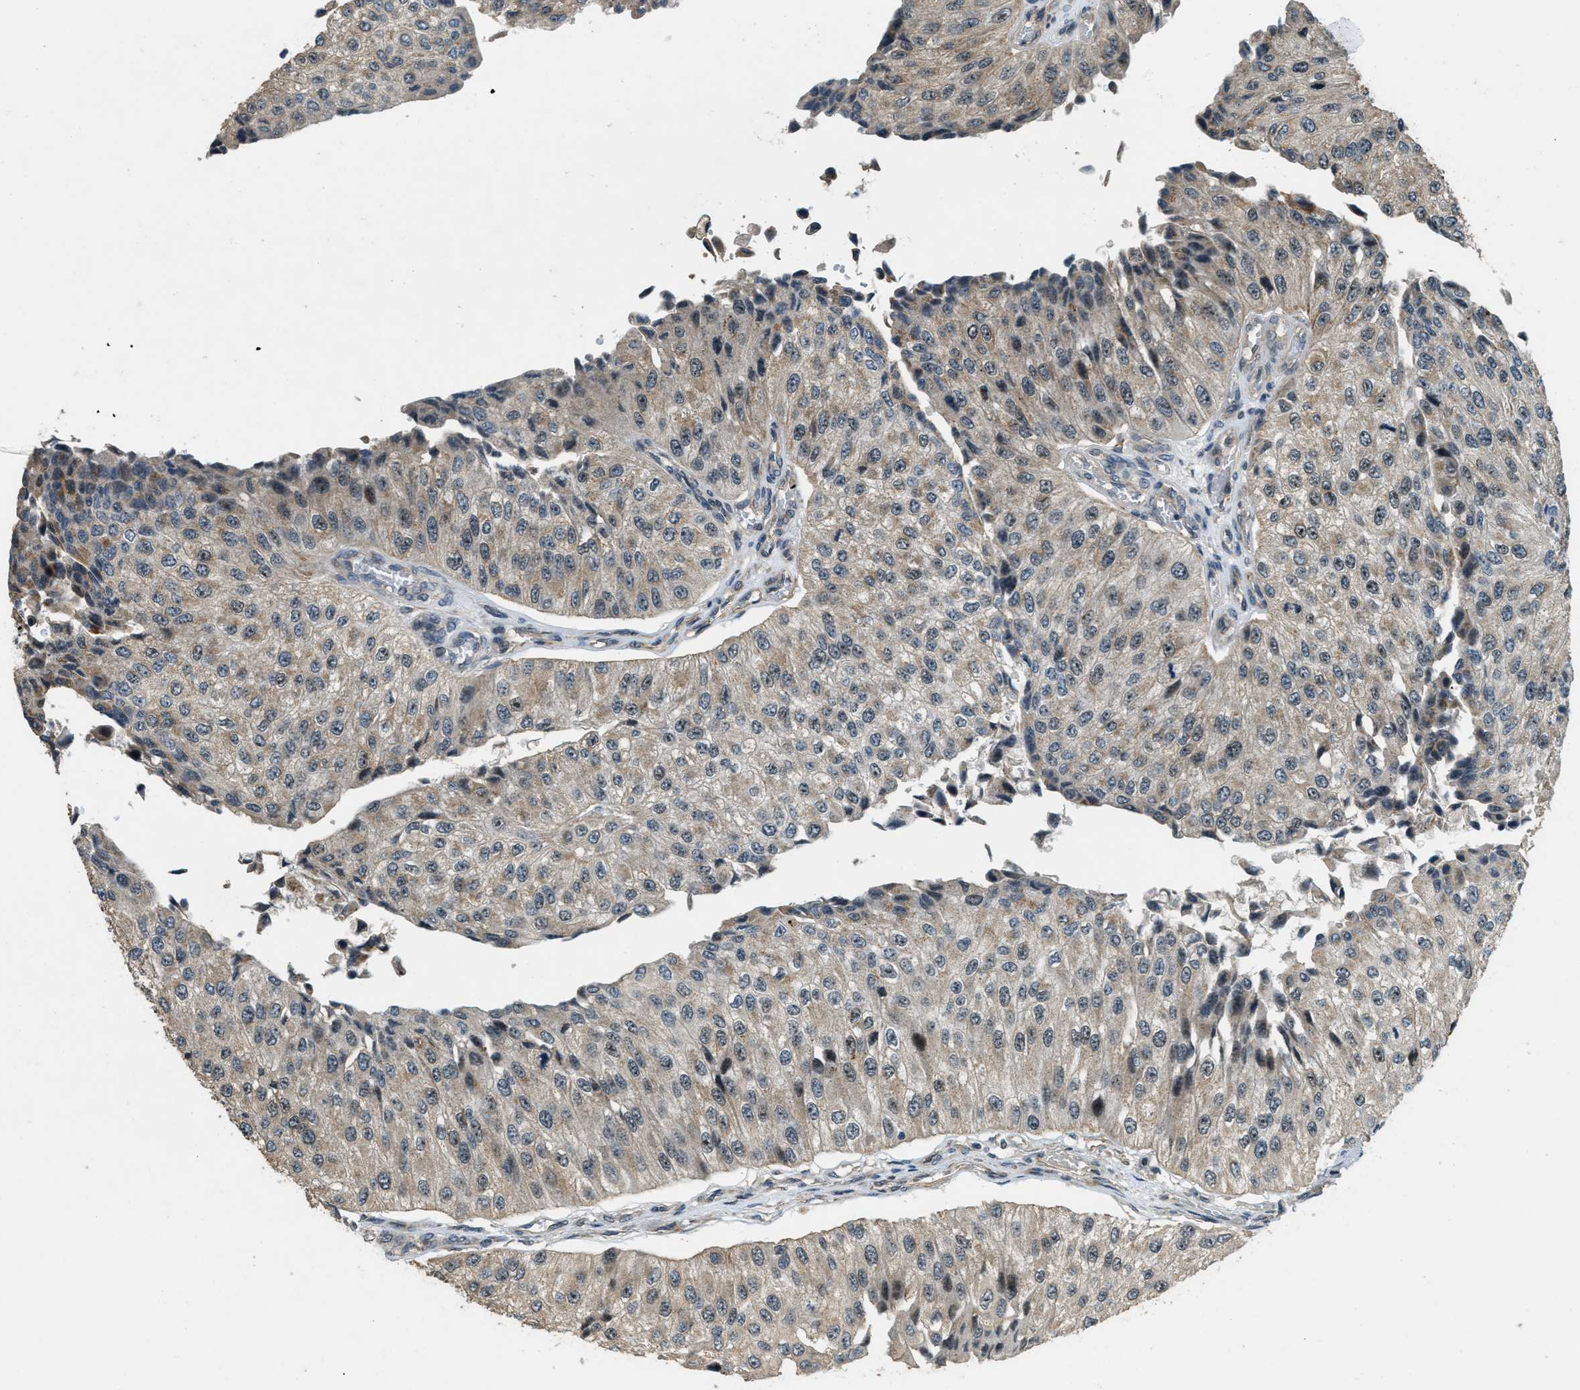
{"staining": {"intensity": "weak", "quantity": ">75%", "location": "cytoplasmic/membranous"}, "tissue": "urothelial cancer", "cell_type": "Tumor cells", "image_type": "cancer", "snomed": [{"axis": "morphology", "description": "Urothelial carcinoma, High grade"}, {"axis": "topography", "description": "Kidney"}, {"axis": "topography", "description": "Urinary bladder"}], "caption": "This photomicrograph demonstrates immunohistochemistry staining of urothelial cancer, with low weak cytoplasmic/membranous expression in approximately >75% of tumor cells.", "gene": "MED21", "patient": {"sex": "male", "age": 77}}